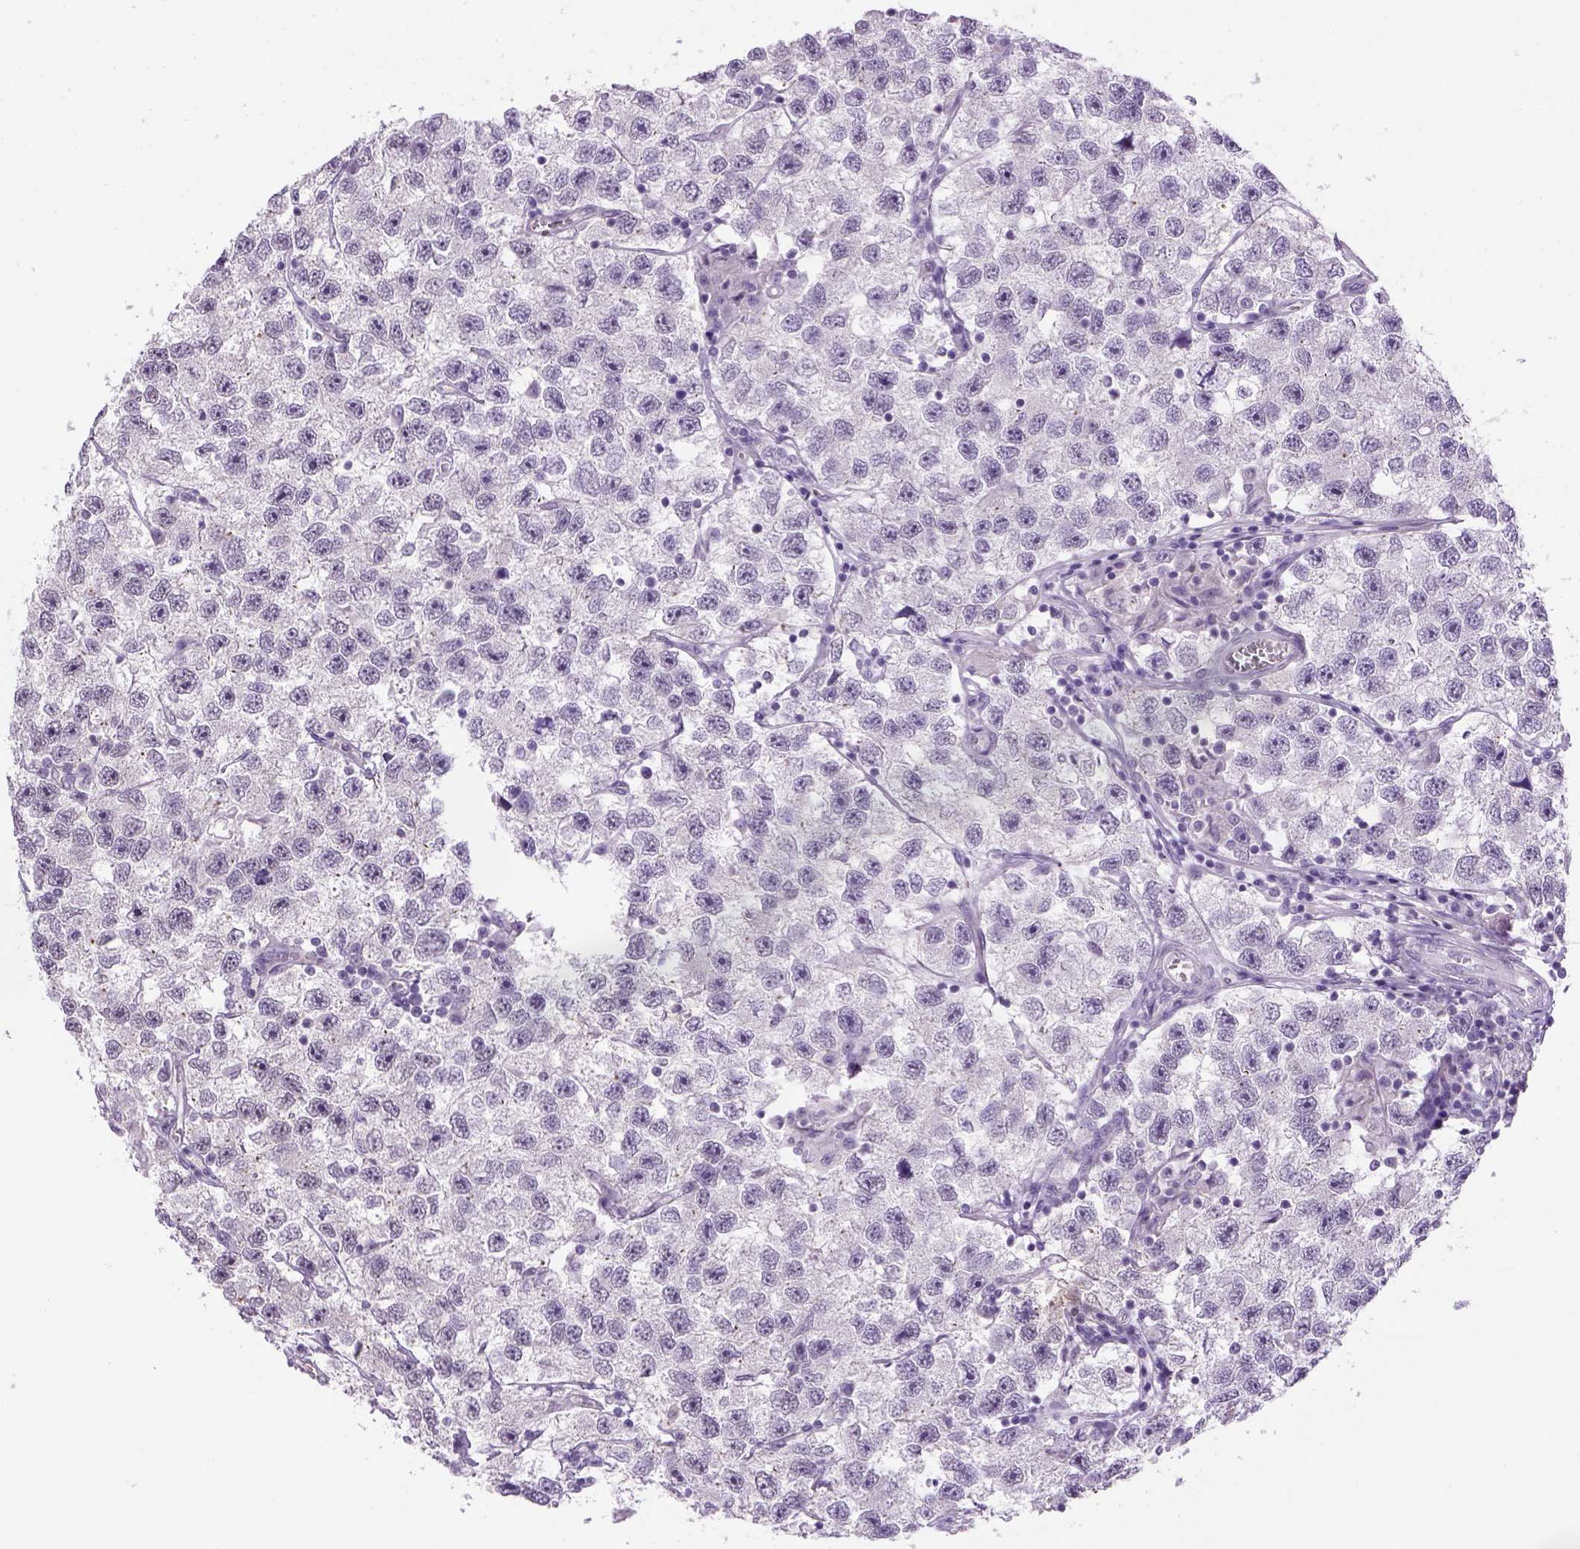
{"staining": {"intensity": "negative", "quantity": "none", "location": "none"}, "tissue": "testis cancer", "cell_type": "Tumor cells", "image_type": "cancer", "snomed": [{"axis": "morphology", "description": "Seminoma, NOS"}, {"axis": "topography", "description": "Testis"}], "caption": "This is a histopathology image of immunohistochemistry (IHC) staining of seminoma (testis), which shows no staining in tumor cells.", "gene": "DBH", "patient": {"sex": "male", "age": 26}}